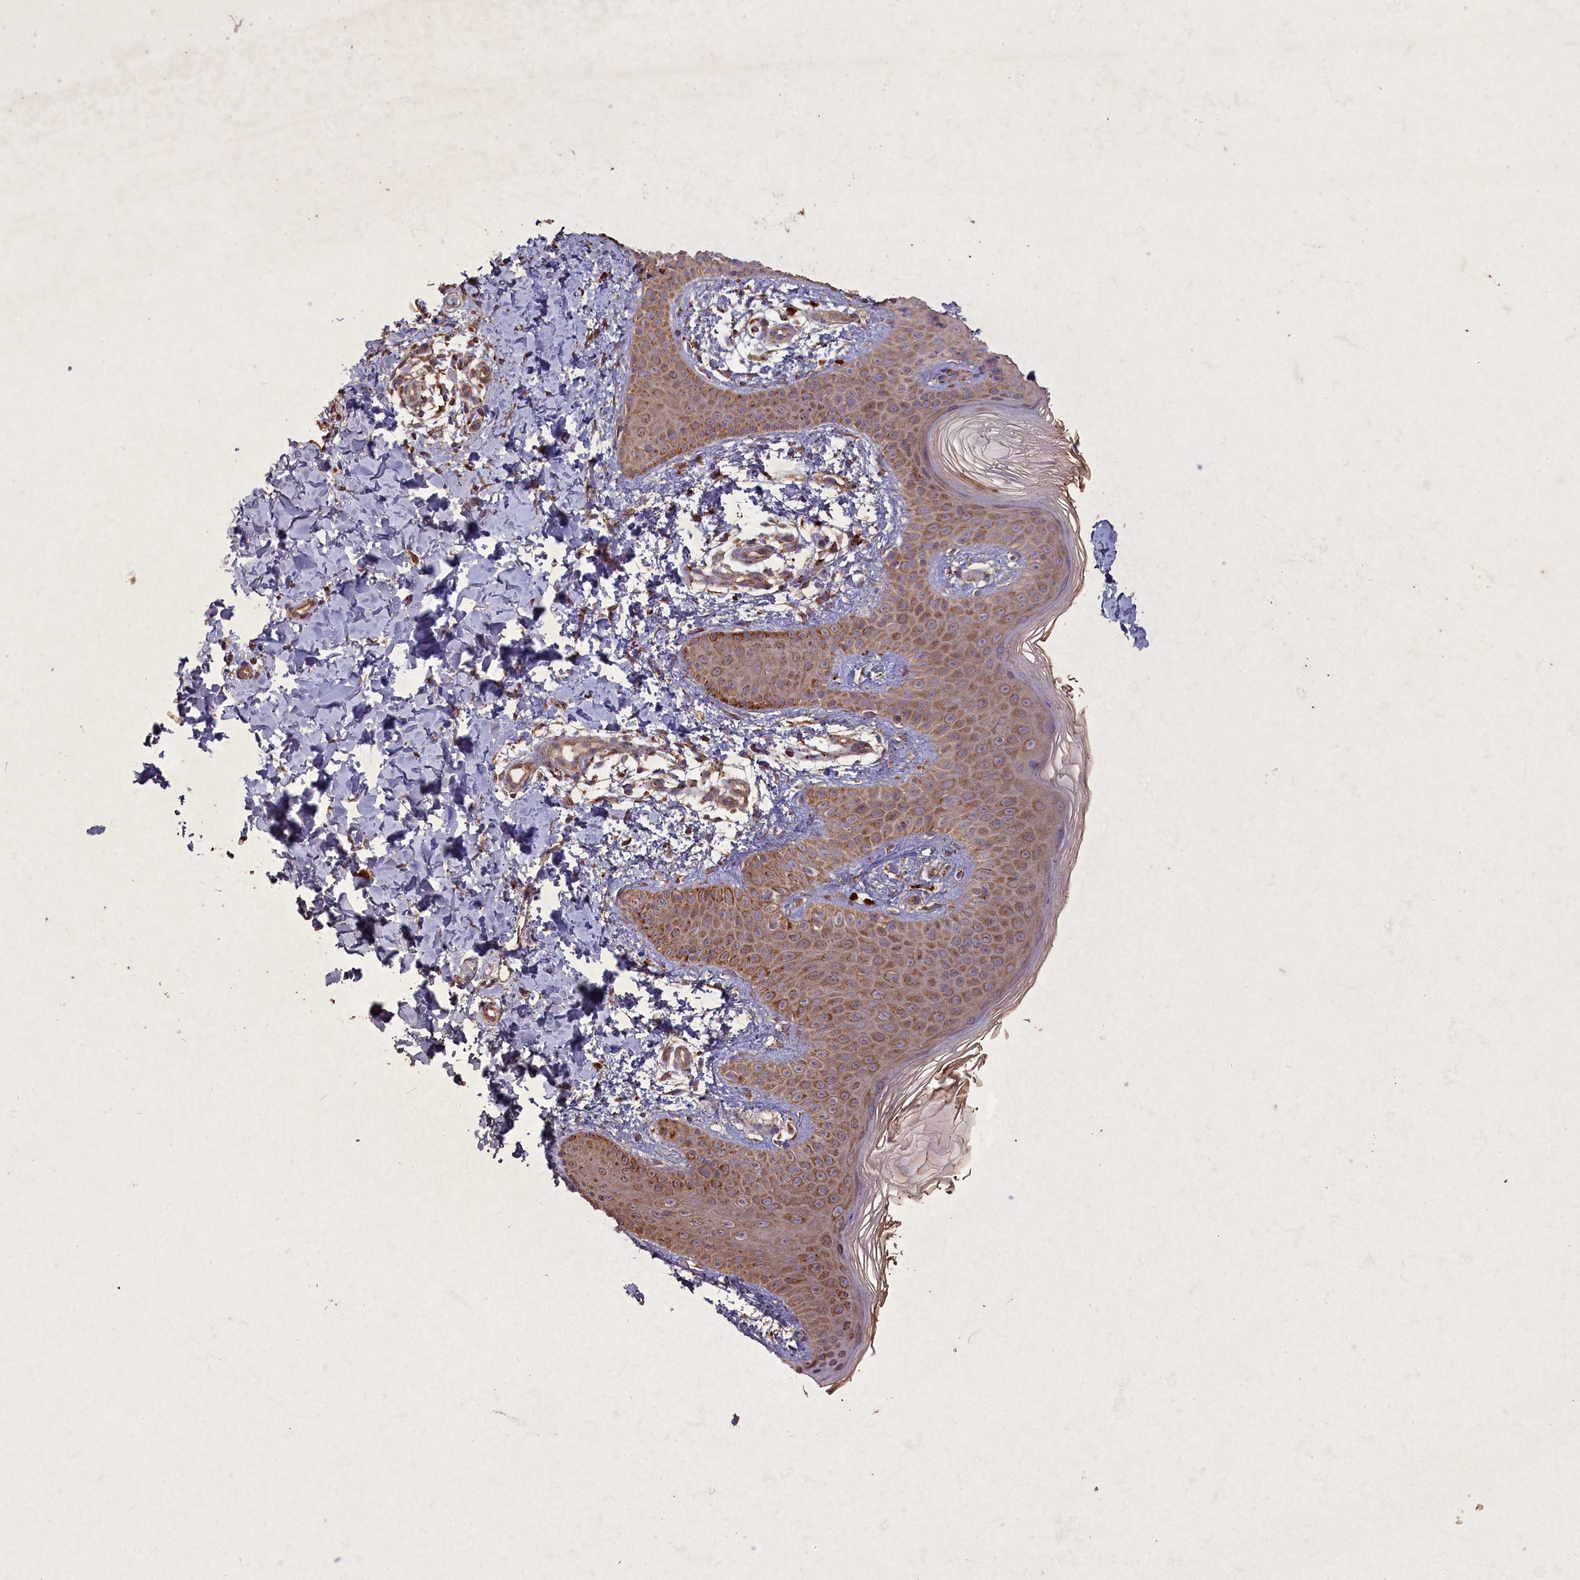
{"staining": {"intensity": "moderate", "quantity": ">75%", "location": "cytoplasmic/membranous"}, "tissue": "skin", "cell_type": "Fibroblasts", "image_type": "normal", "snomed": [{"axis": "morphology", "description": "Normal tissue, NOS"}, {"axis": "topography", "description": "Skin"}], "caption": "Protein staining of normal skin exhibits moderate cytoplasmic/membranous expression in approximately >75% of fibroblasts.", "gene": "CIAO2B", "patient": {"sex": "male", "age": 36}}